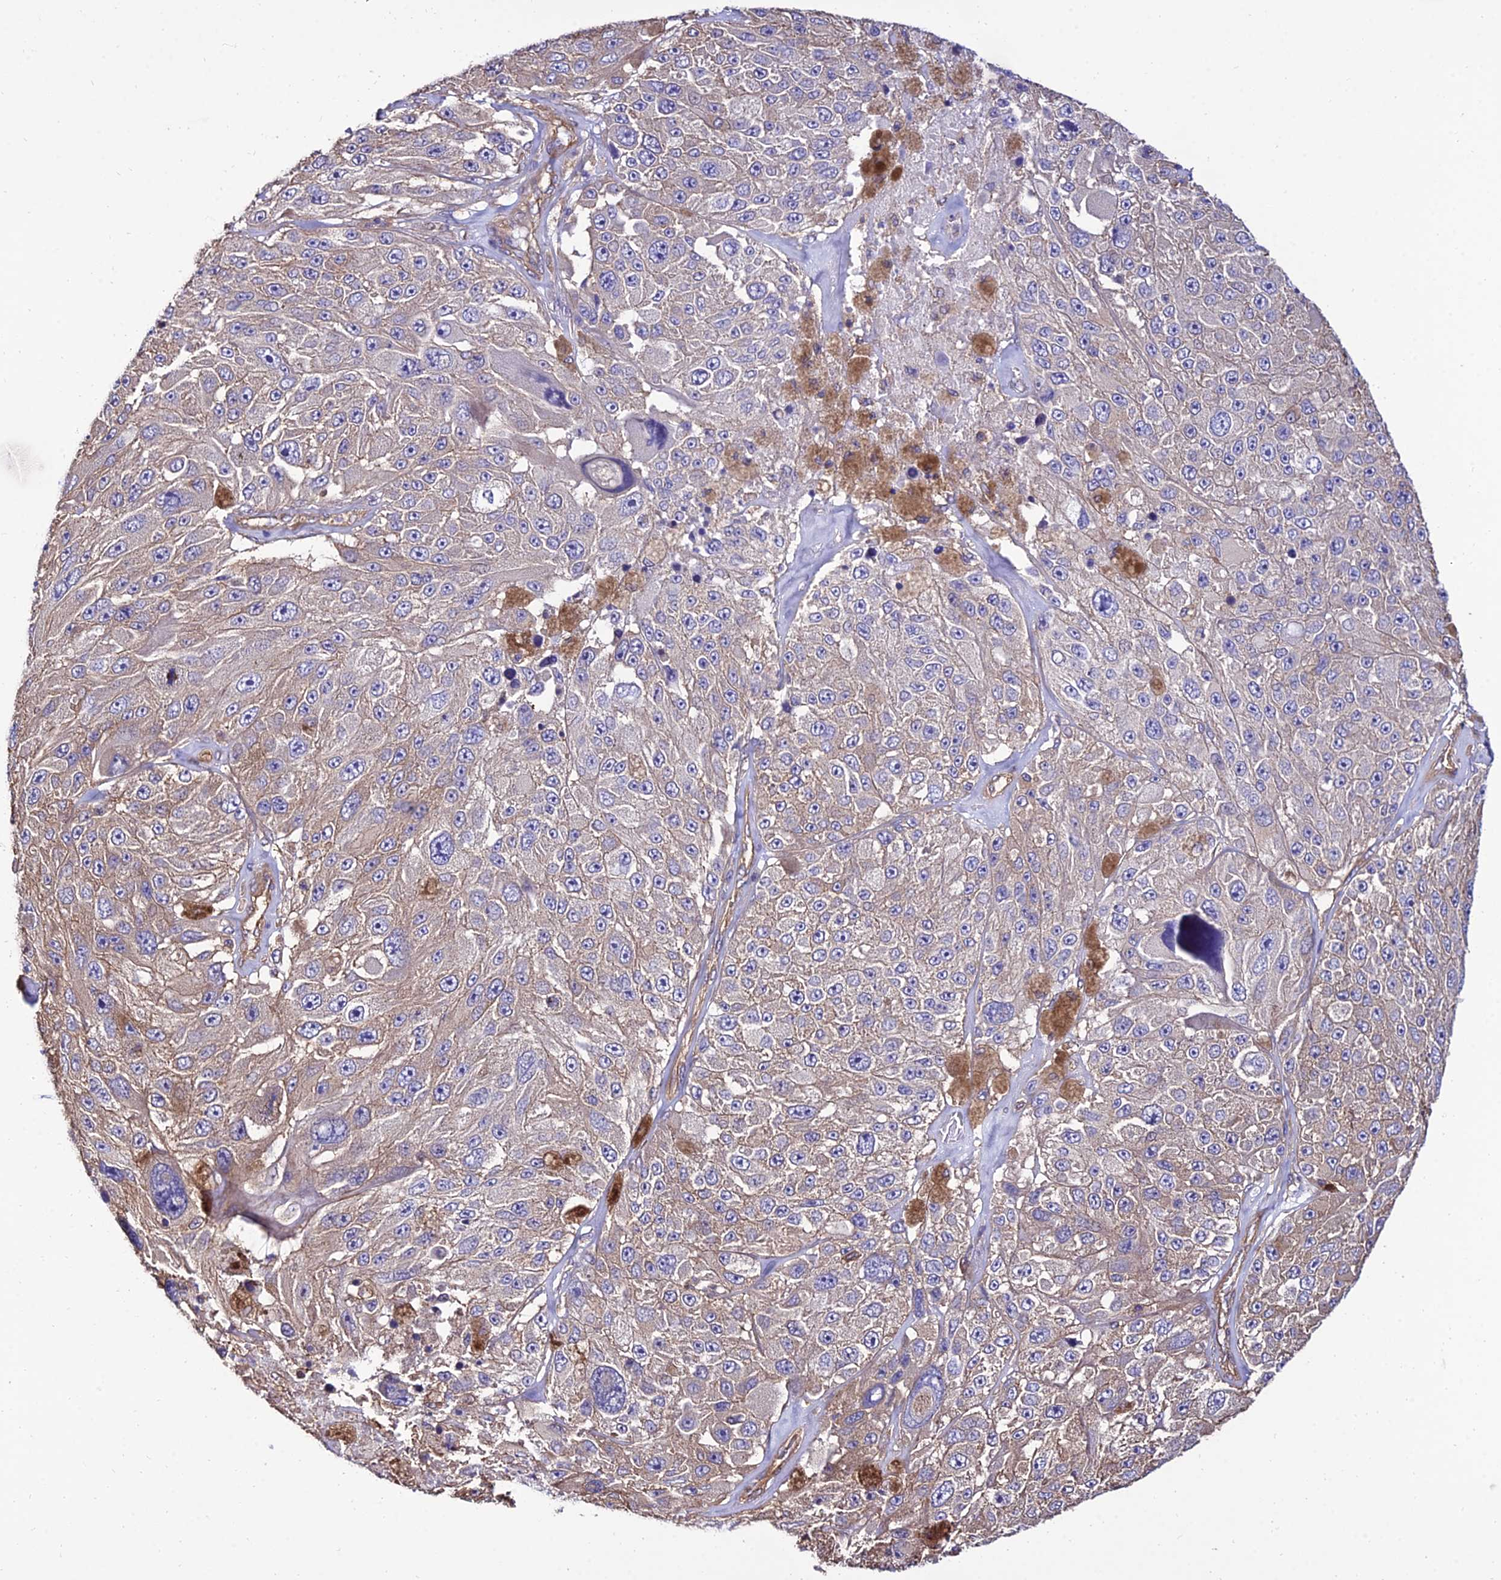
{"staining": {"intensity": "weak", "quantity": "25%-75%", "location": "cytoplasmic/membranous"}, "tissue": "melanoma", "cell_type": "Tumor cells", "image_type": "cancer", "snomed": [{"axis": "morphology", "description": "Malignant melanoma, Metastatic site"}, {"axis": "topography", "description": "Lymph node"}], "caption": "High-power microscopy captured an immunohistochemistry photomicrograph of malignant melanoma (metastatic site), revealing weak cytoplasmic/membranous staining in about 25%-75% of tumor cells.", "gene": "CALM2", "patient": {"sex": "male", "age": 62}}